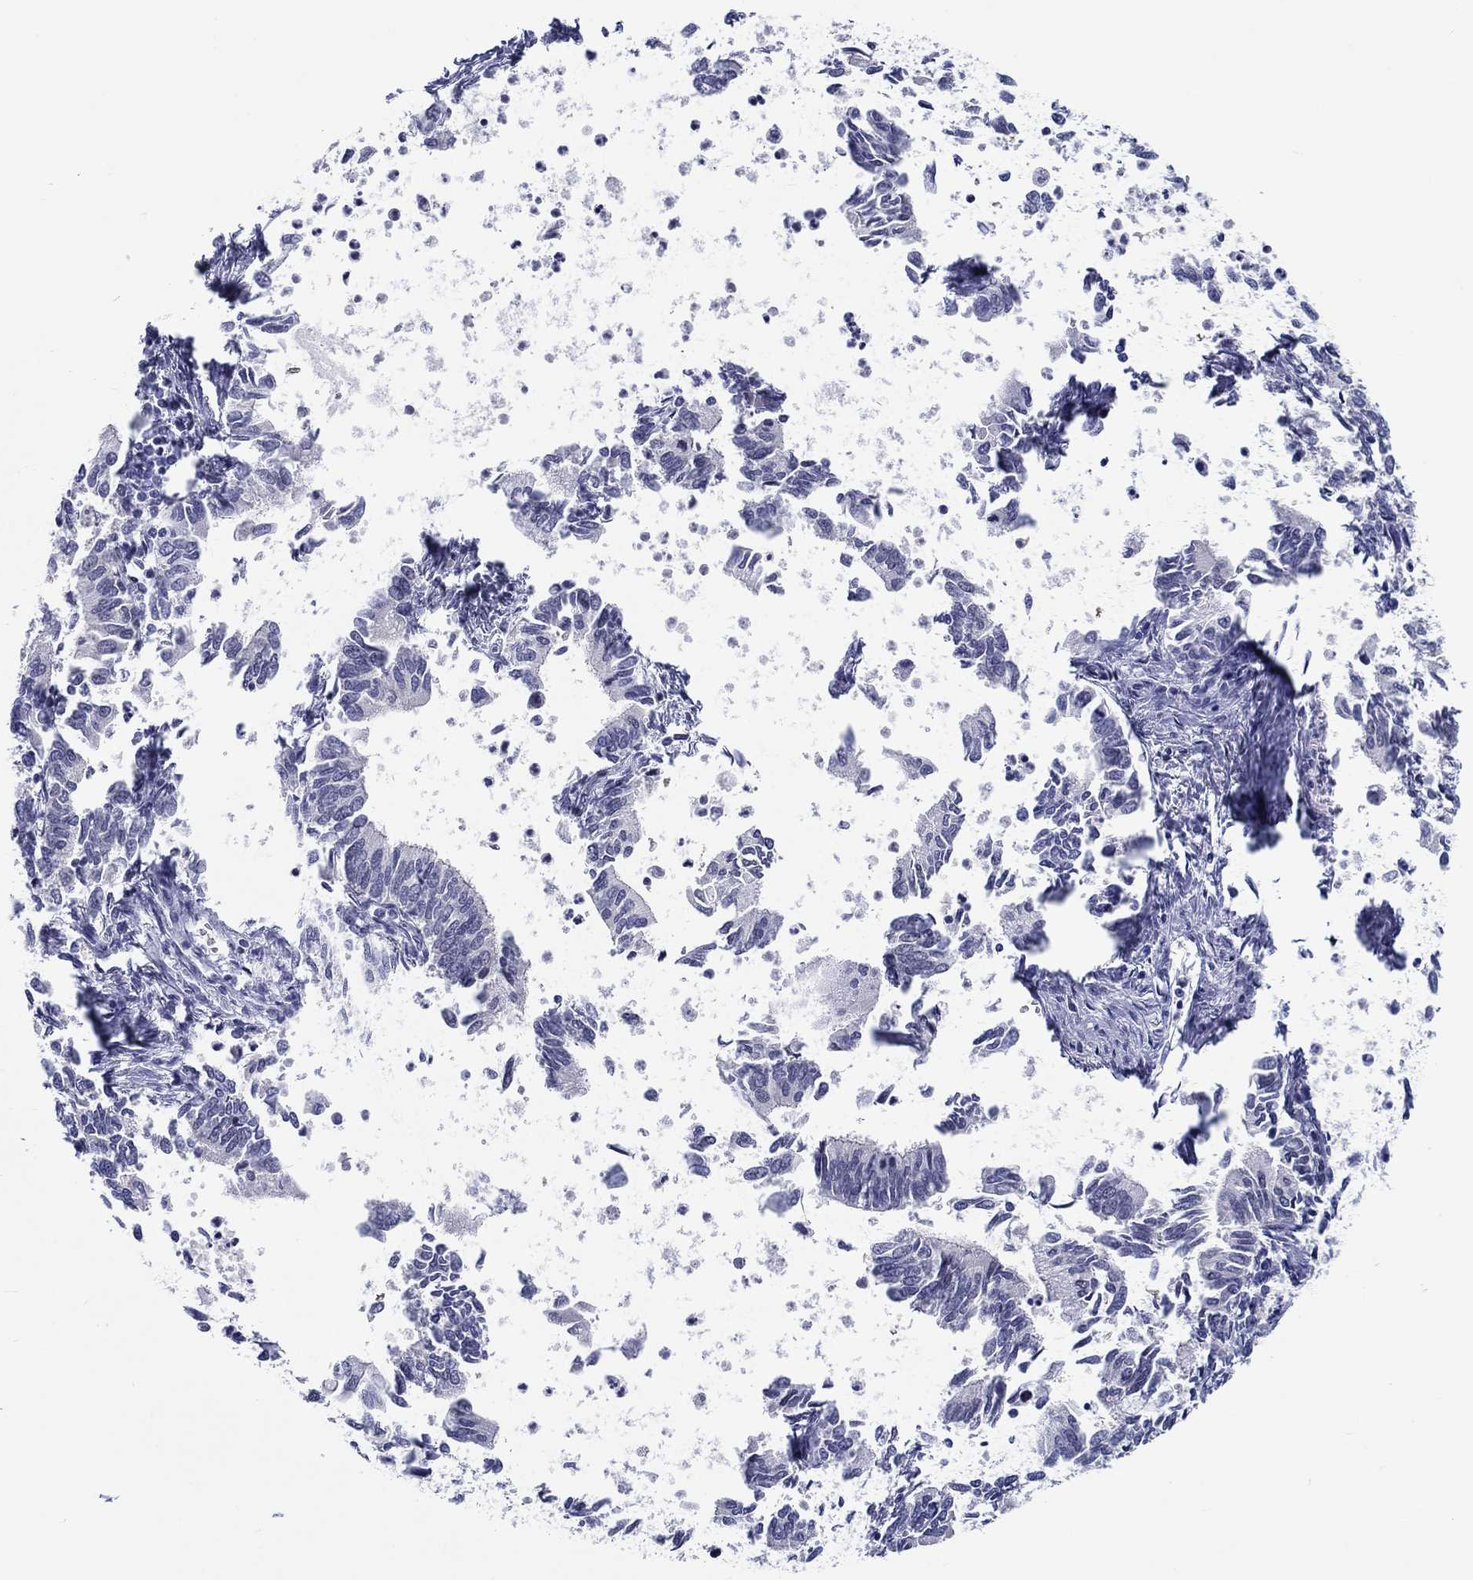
{"staining": {"intensity": "negative", "quantity": "none", "location": "none"}, "tissue": "cervical cancer", "cell_type": "Tumor cells", "image_type": "cancer", "snomed": [{"axis": "morphology", "description": "Adenocarcinoma, NOS"}, {"axis": "topography", "description": "Cervix"}], "caption": "Histopathology image shows no protein staining in tumor cells of cervical cancer (adenocarcinoma) tissue.", "gene": "H1-1", "patient": {"sex": "female", "age": 42}}